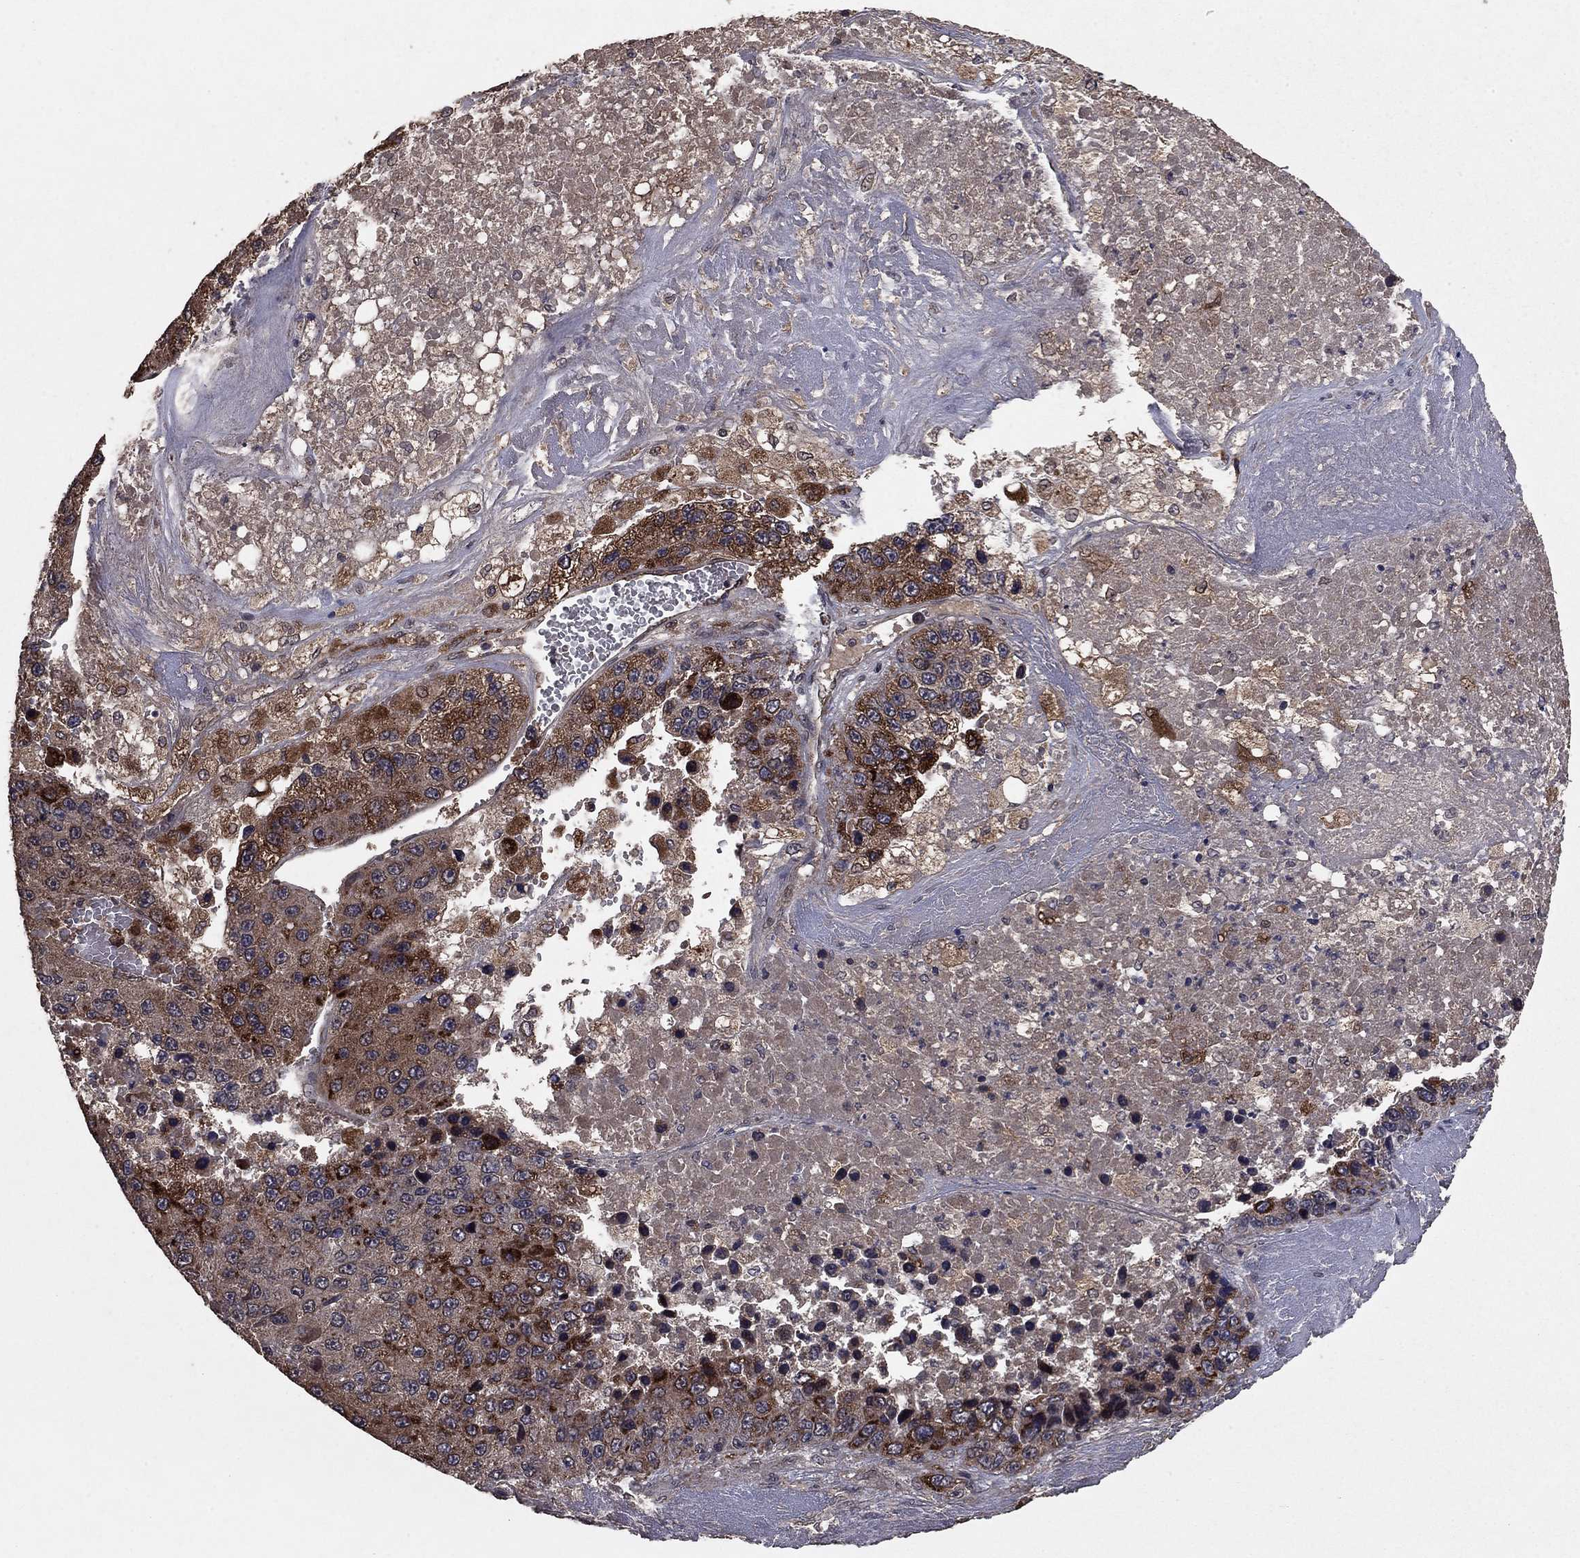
{"staining": {"intensity": "strong", "quantity": "25%-75%", "location": "cytoplasmic/membranous"}, "tissue": "liver cancer", "cell_type": "Tumor cells", "image_type": "cancer", "snomed": [{"axis": "morphology", "description": "Carcinoma, Hepatocellular, NOS"}, {"axis": "topography", "description": "Liver"}], "caption": "Immunohistochemical staining of liver hepatocellular carcinoma demonstrates high levels of strong cytoplasmic/membranous expression in about 25%-75% of tumor cells. (DAB (3,3'-diaminobenzidine) IHC, brown staining for protein, blue staining for nuclei).", "gene": "DHRS1", "patient": {"sex": "female", "age": 73}}